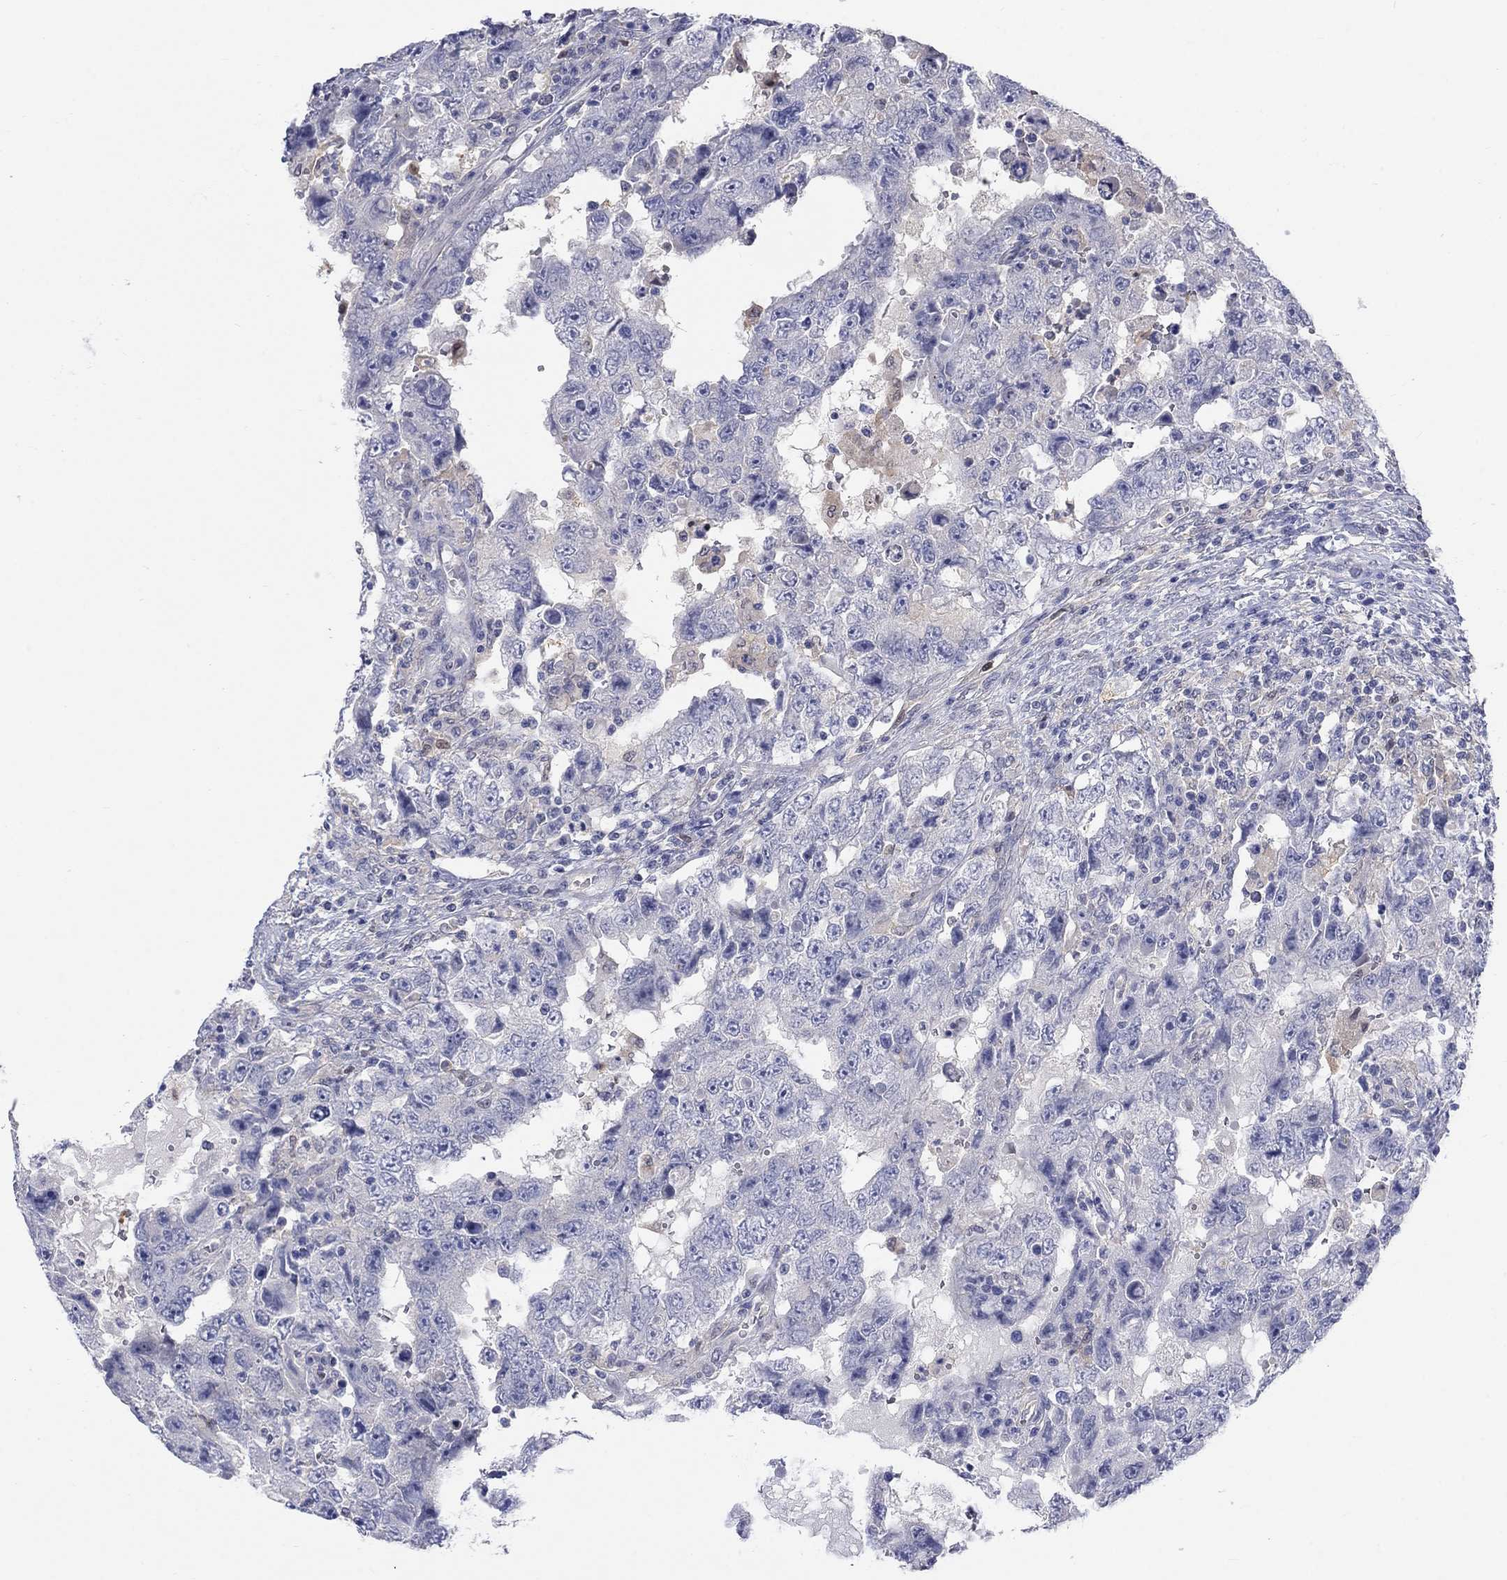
{"staining": {"intensity": "negative", "quantity": "none", "location": "none"}, "tissue": "testis cancer", "cell_type": "Tumor cells", "image_type": "cancer", "snomed": [{"axis": "morphology", "description": "Carcinoma, Embryonal, NOS"}, {"axis": "topography", "description": "Testis"}], "caption": "Protein analysis of embryonal carcinoma (testis) displays no significant expression in tumor cells.", "gene": "EGFLAM", "patient": {"sex": "male", "age": 26}}